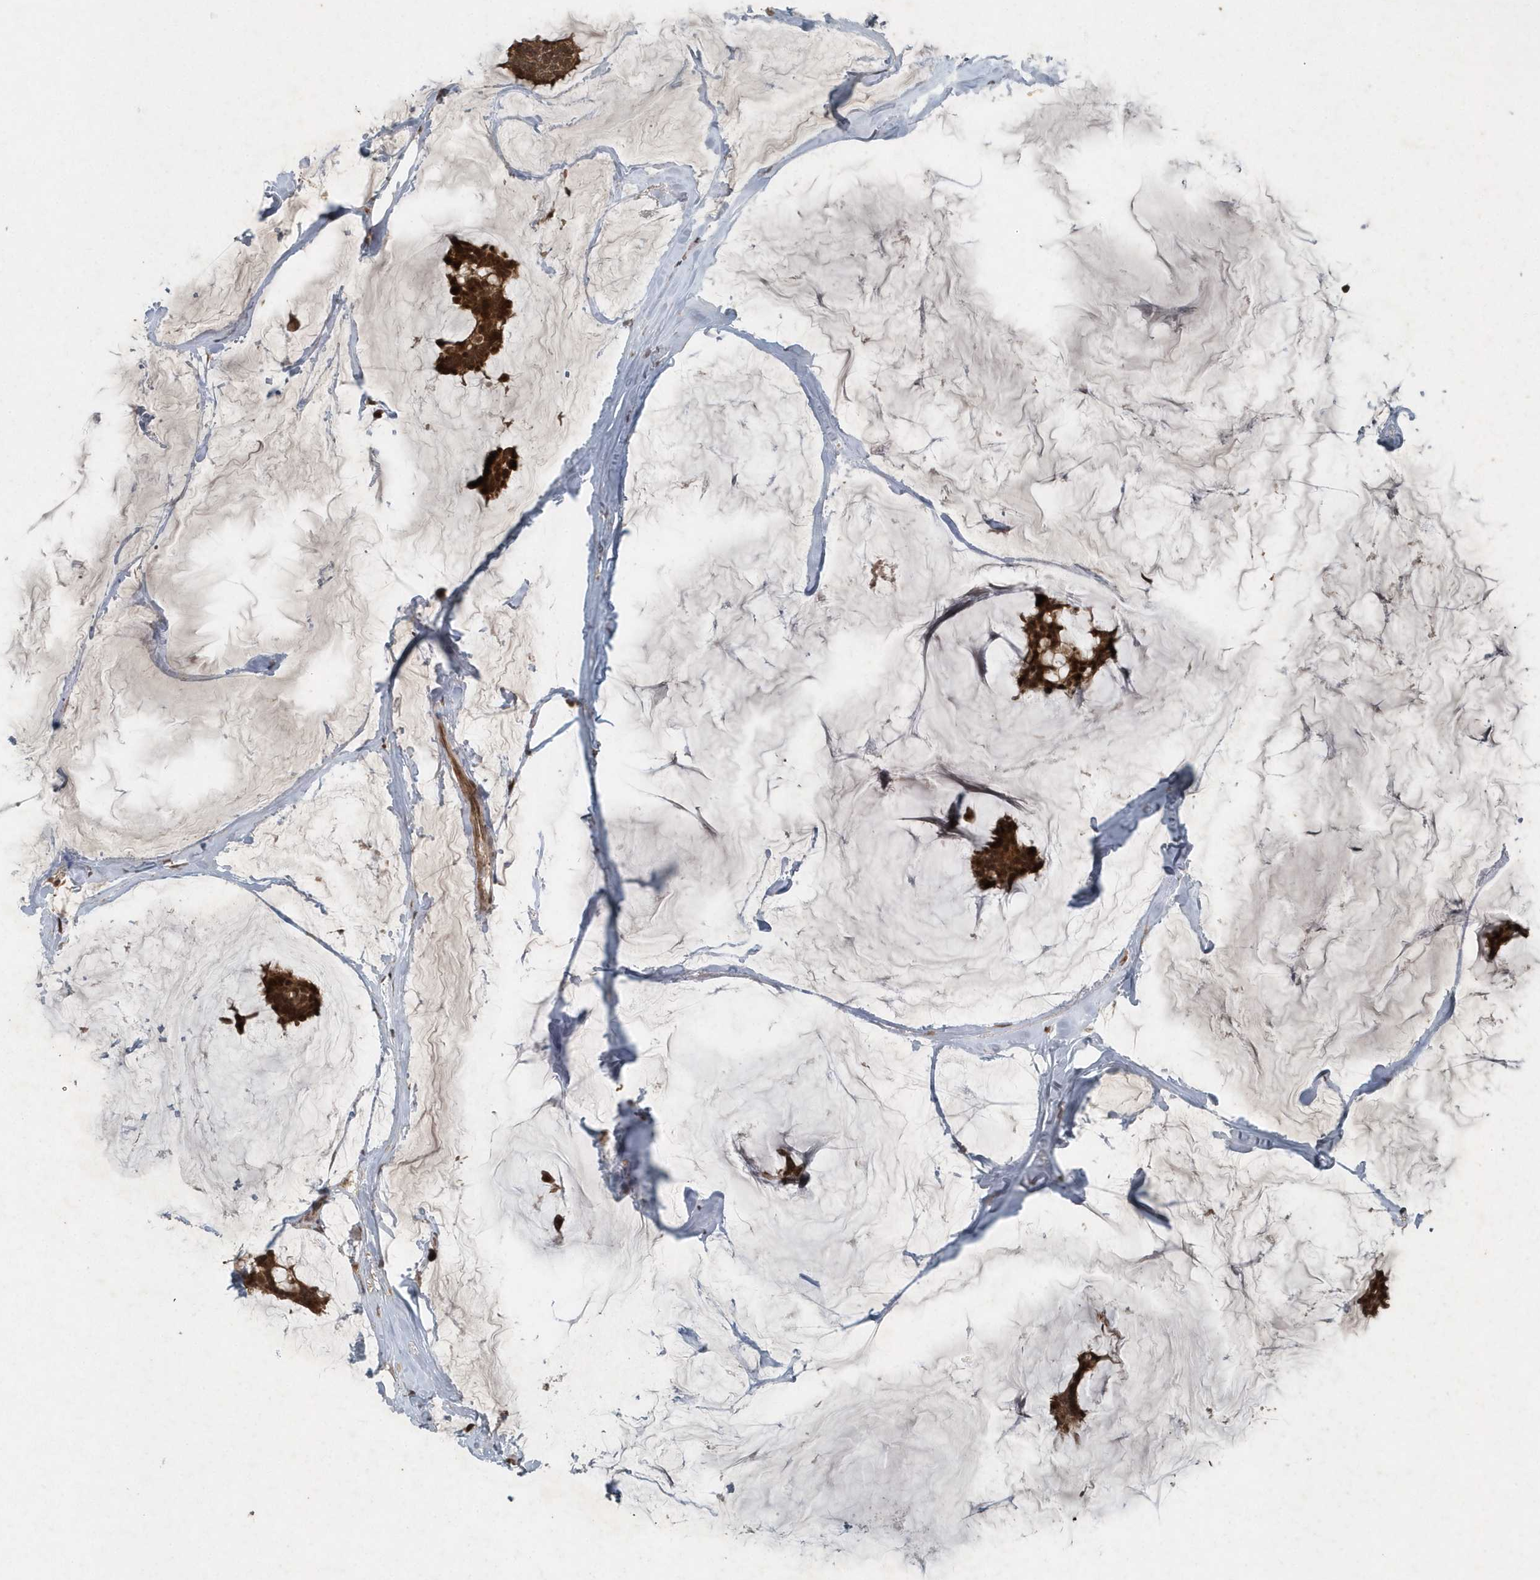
{"staining": {"intensity": "strong", "quantity": ">75%", "location": "cytoplasmic/membranous,nuclear"}, "tissue": "breast cancer", "cell_type": "Tumor cells", "image_type": "cancer", "snomed": [{"axis": "morphology", "description": "Duct carcinoma"}, {"axis": "topography", "description": "Breast"}], "caption": "Protein positivity by immunohistochemistry displays strong cytoplasmic/membranous and nuclear staining in about >75% of tumor cells in breast invasive ductal carcinoma. Immunohistochemistry stains the protein in brown and the nuclei are stained blue.", "gene": "QTRT2", "patient": {"sex": "female", "age": 93}}